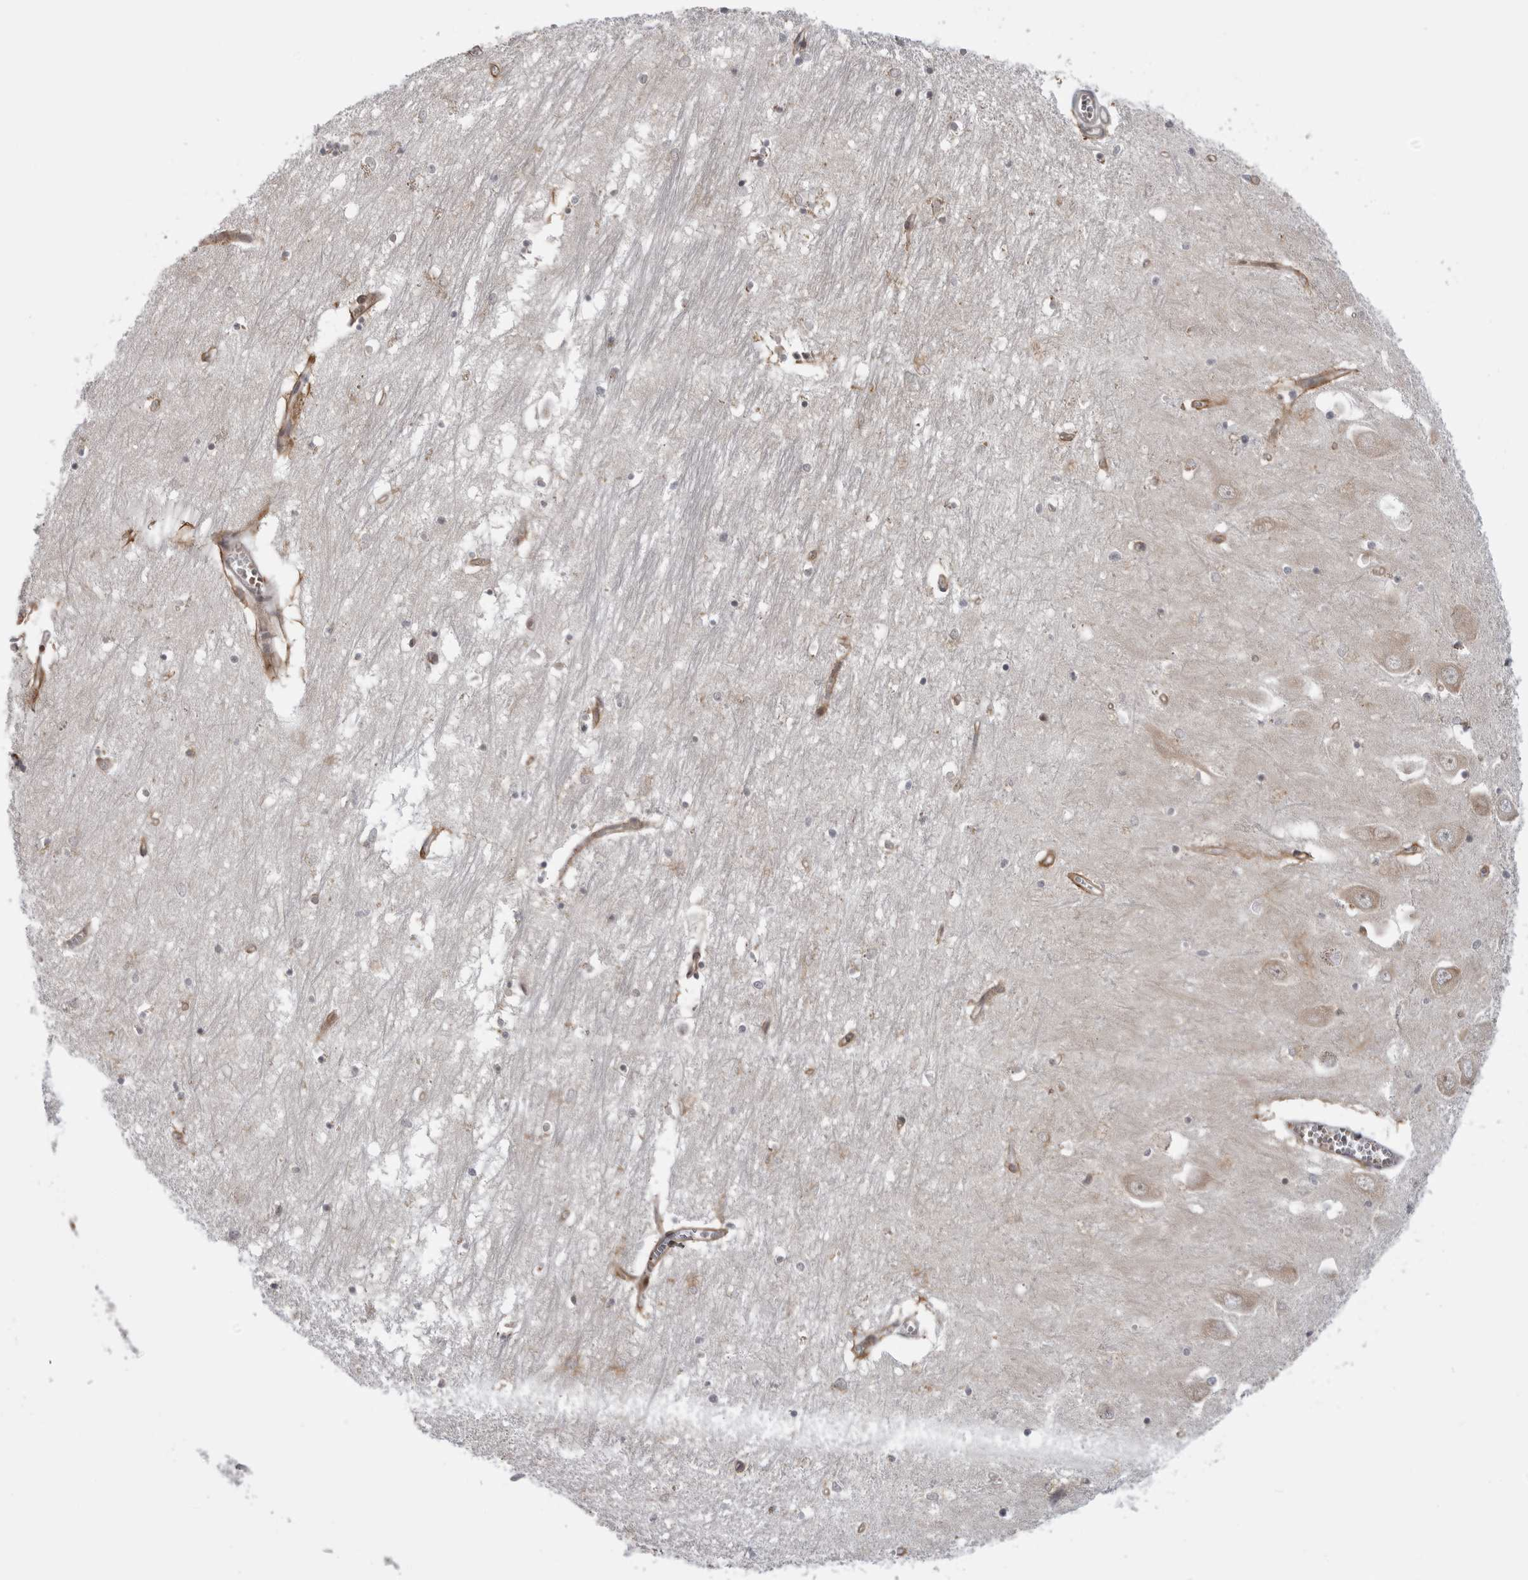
{"staining": {"intensity": "weak", "quantity": "<25%", "location": "cytoplasmic/membranous"}, "tissue": "hippocampus", "cell_type": "Glial cells", "image_type": "normal", "snomed": [{"axis": "morphology", "description": "Normal tissue, NOS"}, {"axis": "topography", "description": "Hippocampus"}], "caption": "Micrograph shows no protein staining in glial cells of normal hippocampus. Nuclei are stained in blue.", "gene": "LRRC45", "patient": {"sex": "male", "age": 70}}